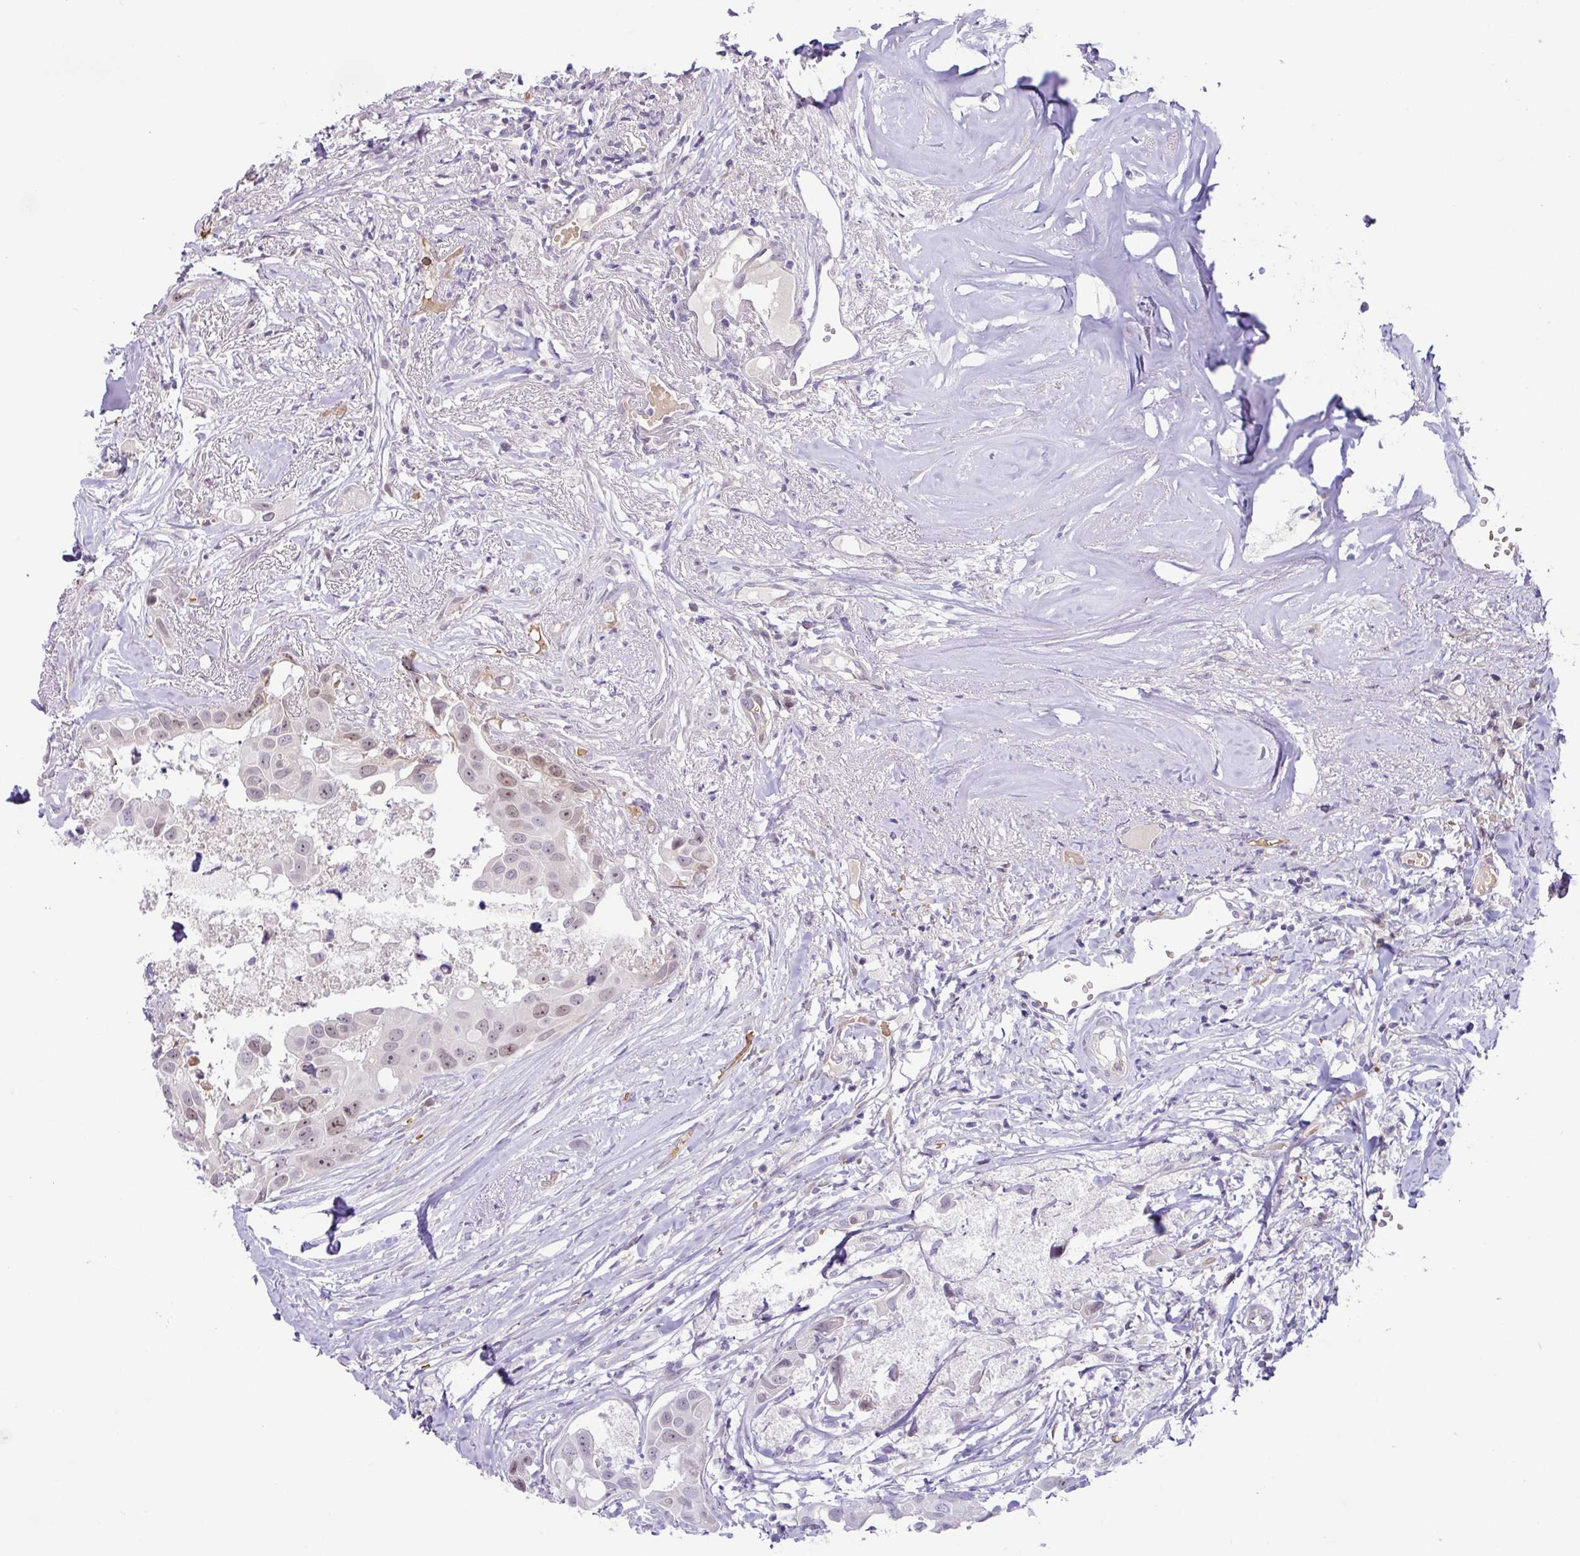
{"staining": {"intensity": "moderate", "quantity": "25%-75%", "location": "nuclear"}, "tissue": "head and neck cancer", "cell_type": "Tumor cells", "image_type": "cancer", "snomed": [{"axis": "morphology", "description": "Adenocarcinoma, NOS"}, {"axis": "morphology", "description": "Adenocarcinoma, metastatic, NOS"}, {"axis": "topography", "description": "Head-Neck"}], "caption": "Protein staining shows moderate nuclear staining in approximately 25%-75% of tumor cells in head and neck adenocarcinoma.", "gene": "PARP2", "patient": {"sex": "male", "age": 75}}